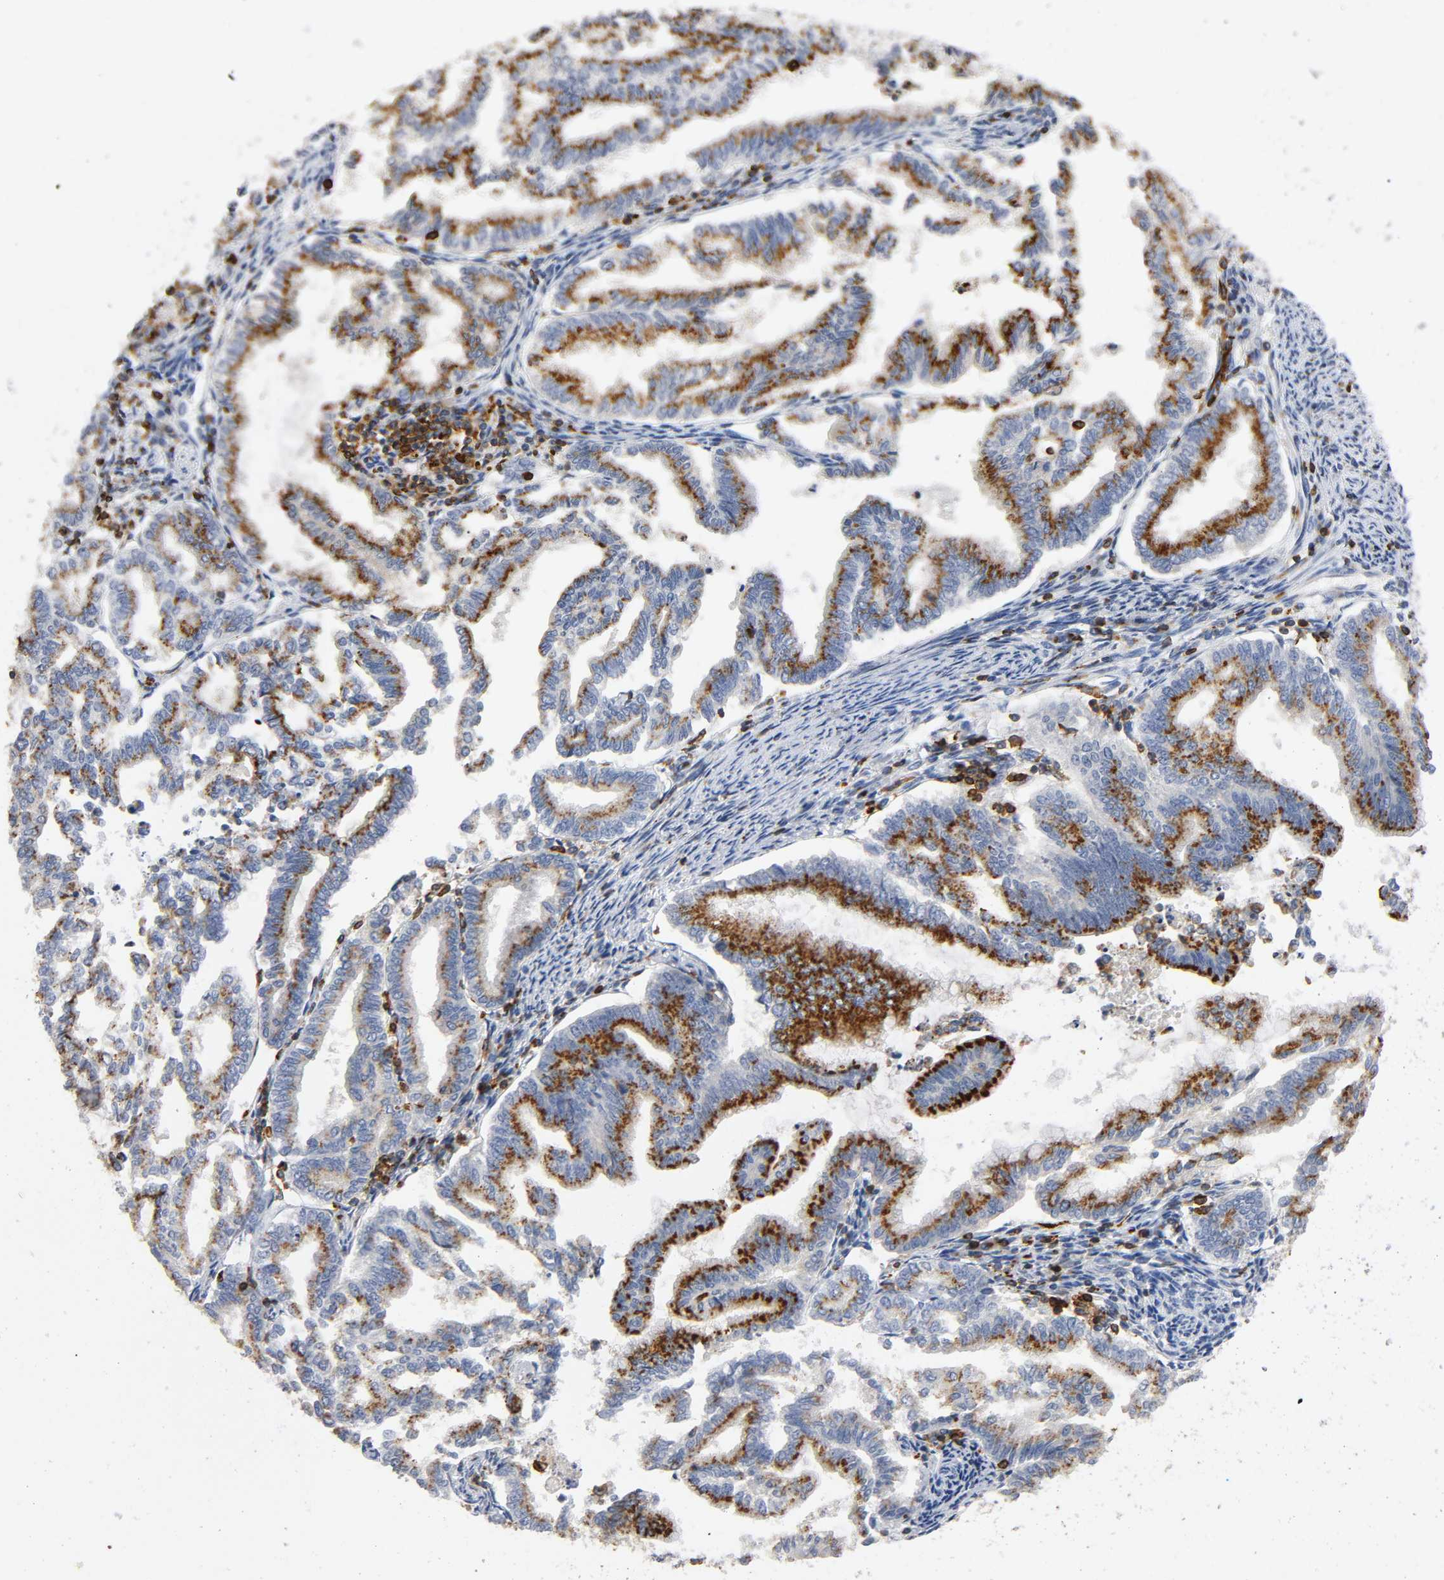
{"staining": {"intensity": "moderate", "quantity": ">75%", "location": "cytoplasmic/membranous"}, "tissue": "endometrial cancer", "cell_type": "Tumor cells", "image_type": "cancer", "snomed": [{"axis": "morphology", "description": "Adenocarcinoma, NOS"}, {"axis": "topography", "description": "Endometrium"}], "caption": "High-magnification brightfield microscopy of adenocarcinoma (endometrial) stained with DAB (3,3'-diaminobenzidine) (brown) and counterstained with hematoxylin (blue). tumor cells exhibit moderate cytoplasmic/membranous staining is seen in approximately>75% of cells. Nuclei are stained in blue.", "gene": "CAPN10", "patient": {"sex": "female", "age": 79}}